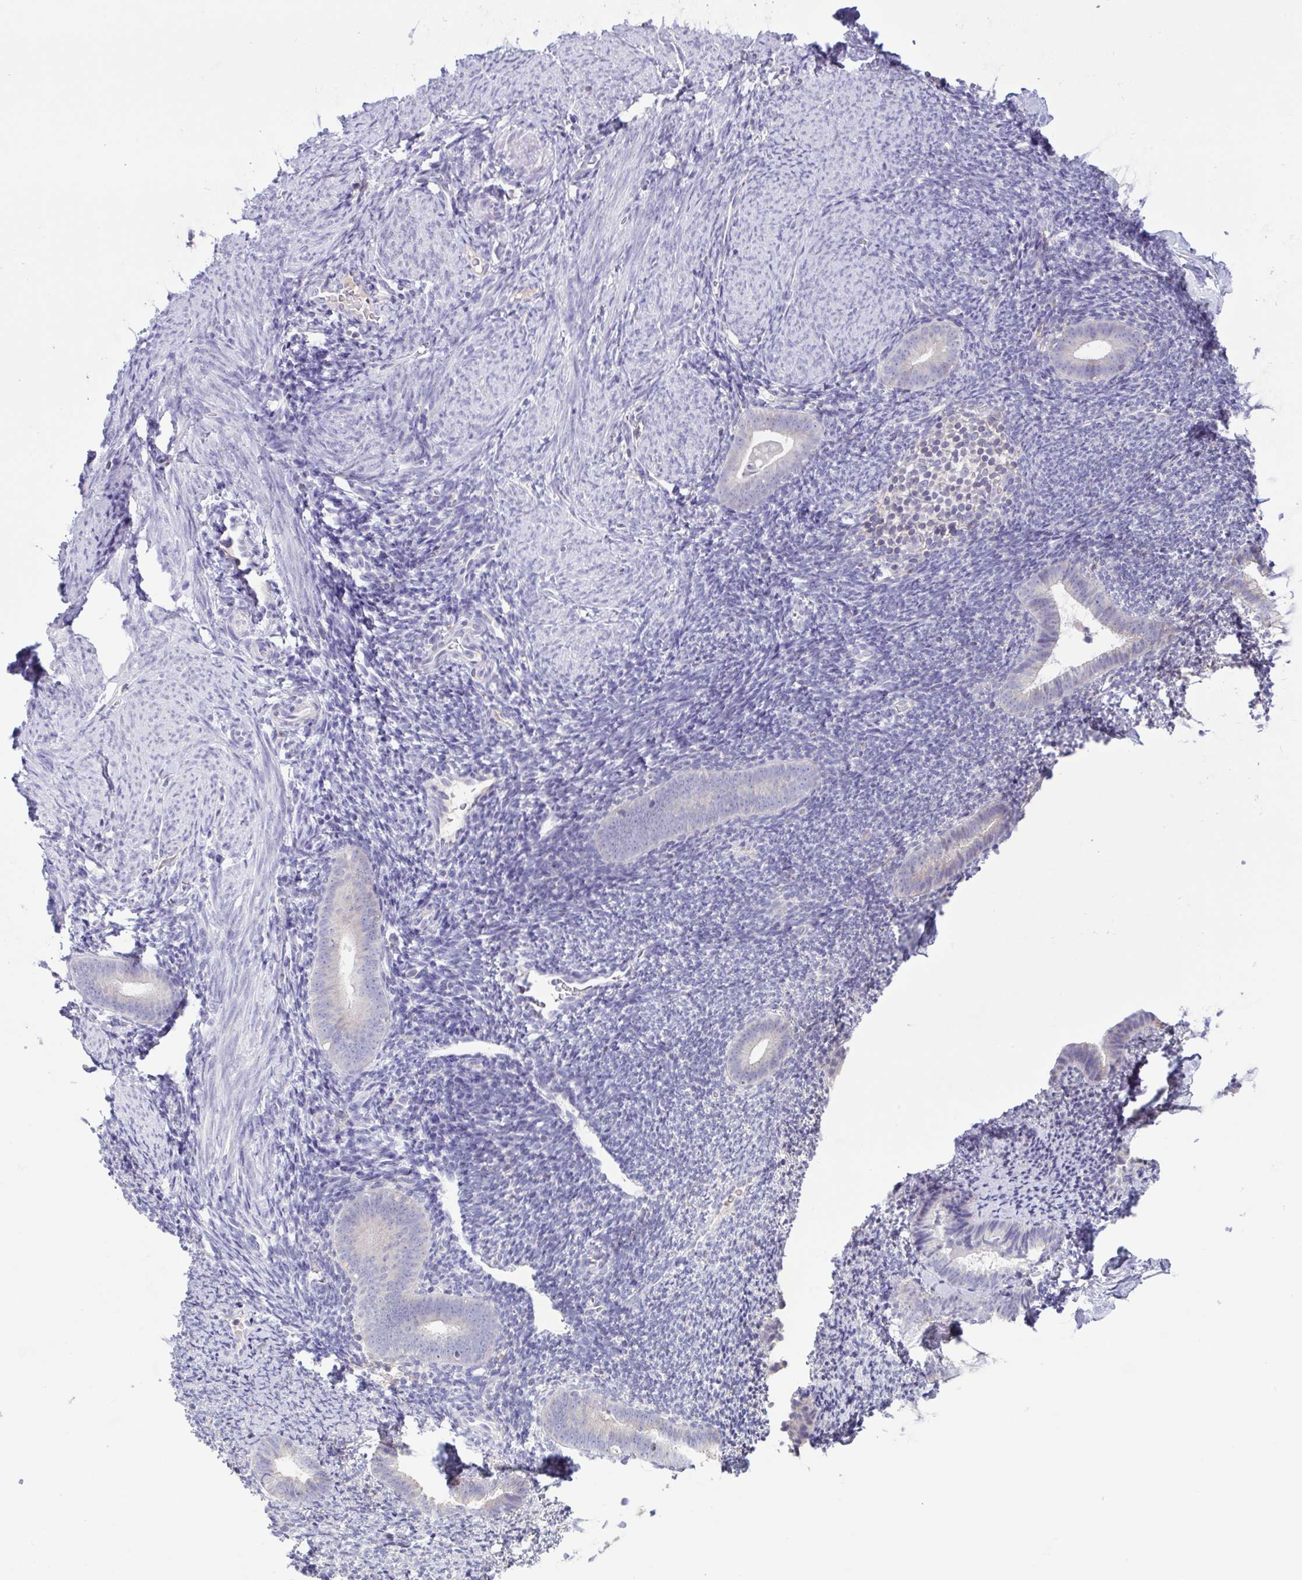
{"staining": {"intensity": "negative", "quantity": "none", "location": "none"}, "tissue": "endometrium", "cell_type": "Cells in endometrial stroma", "image_type": "normal", "snomed": [{"axis": "morphology", "description": "Normal tissue, NOS"}, {"axis": "topography", "description": "Endometrium"}], "caption": "The immunohistochemistry (IHC) photomicrograph has no significant positivity in cells in endometrial stroma of endometrium.", "gene": "TMEM41A", "patient": {"sex": "female", "age": 39}}